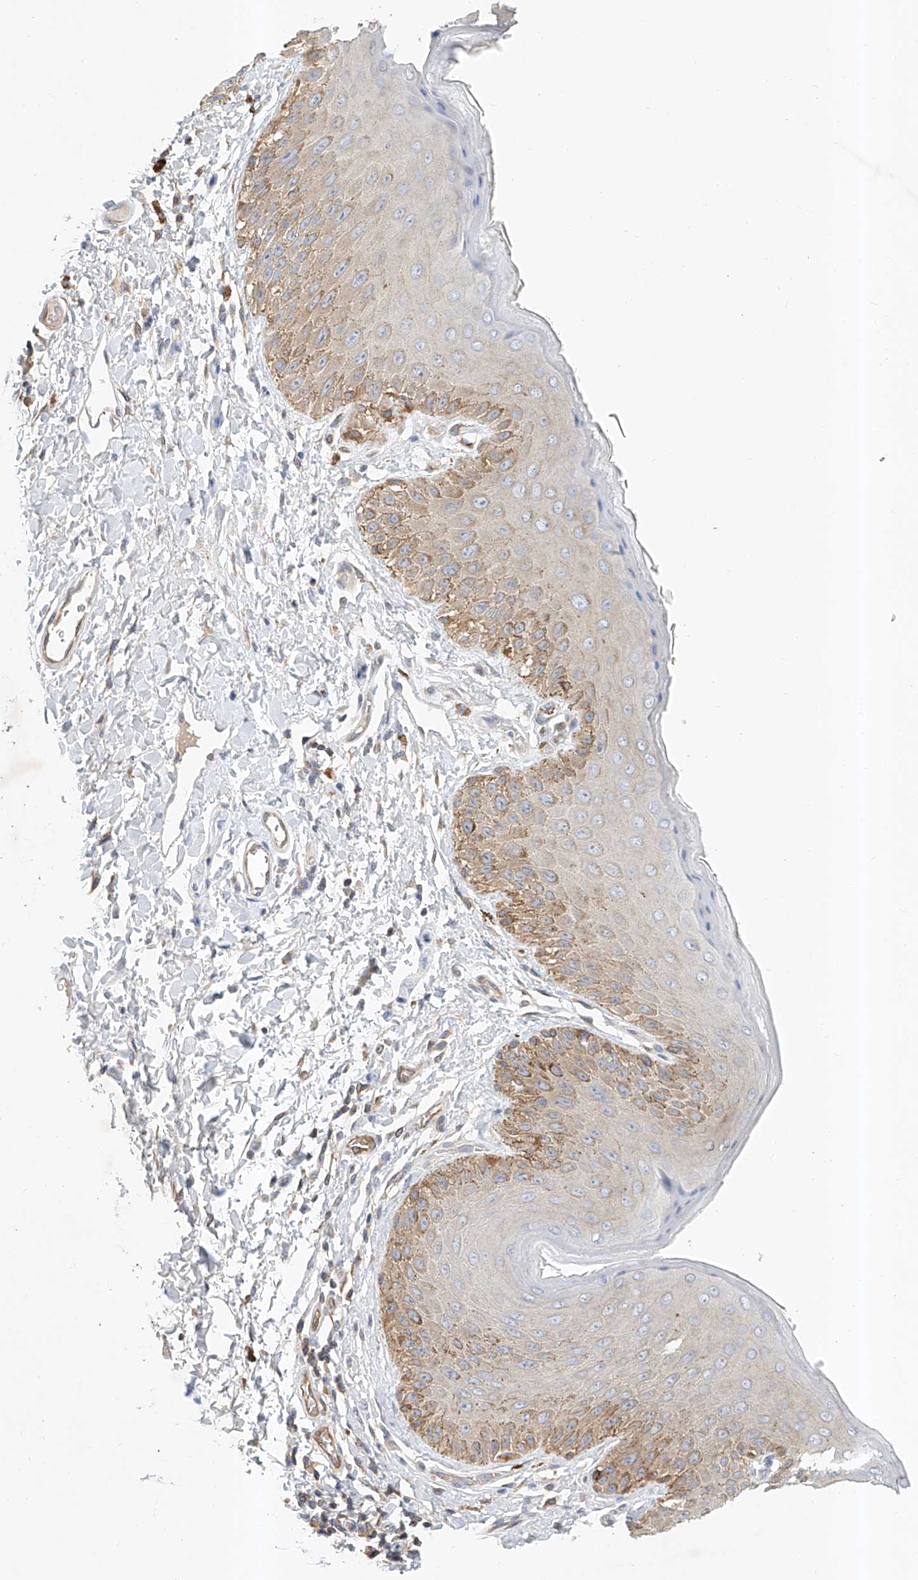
{"staining": {"intensity": "moderate", "quantity": "25%-75%", "location": "cytoplasmic/membranous"}, "tissue": "skin", "cell_type": "Epidermal cells", "image_type": "normal", "snomed": [{"axis": "morphology", "description": "Normal tissue, NOS"}, {"axis": "topography", "description": "Anal"}], "caption": "The photomicrograph shows a brown stain indicating the presence of a protein in the cytoplasmic/membranous of epidermal cells in skin. The staining is performed using DAB brown chromogen to label protein expression. The nuclei are counter-stained blue using hematoxylin.", "gene": "CARMIL1", "patient": {"sex": "male", "age": 44}}